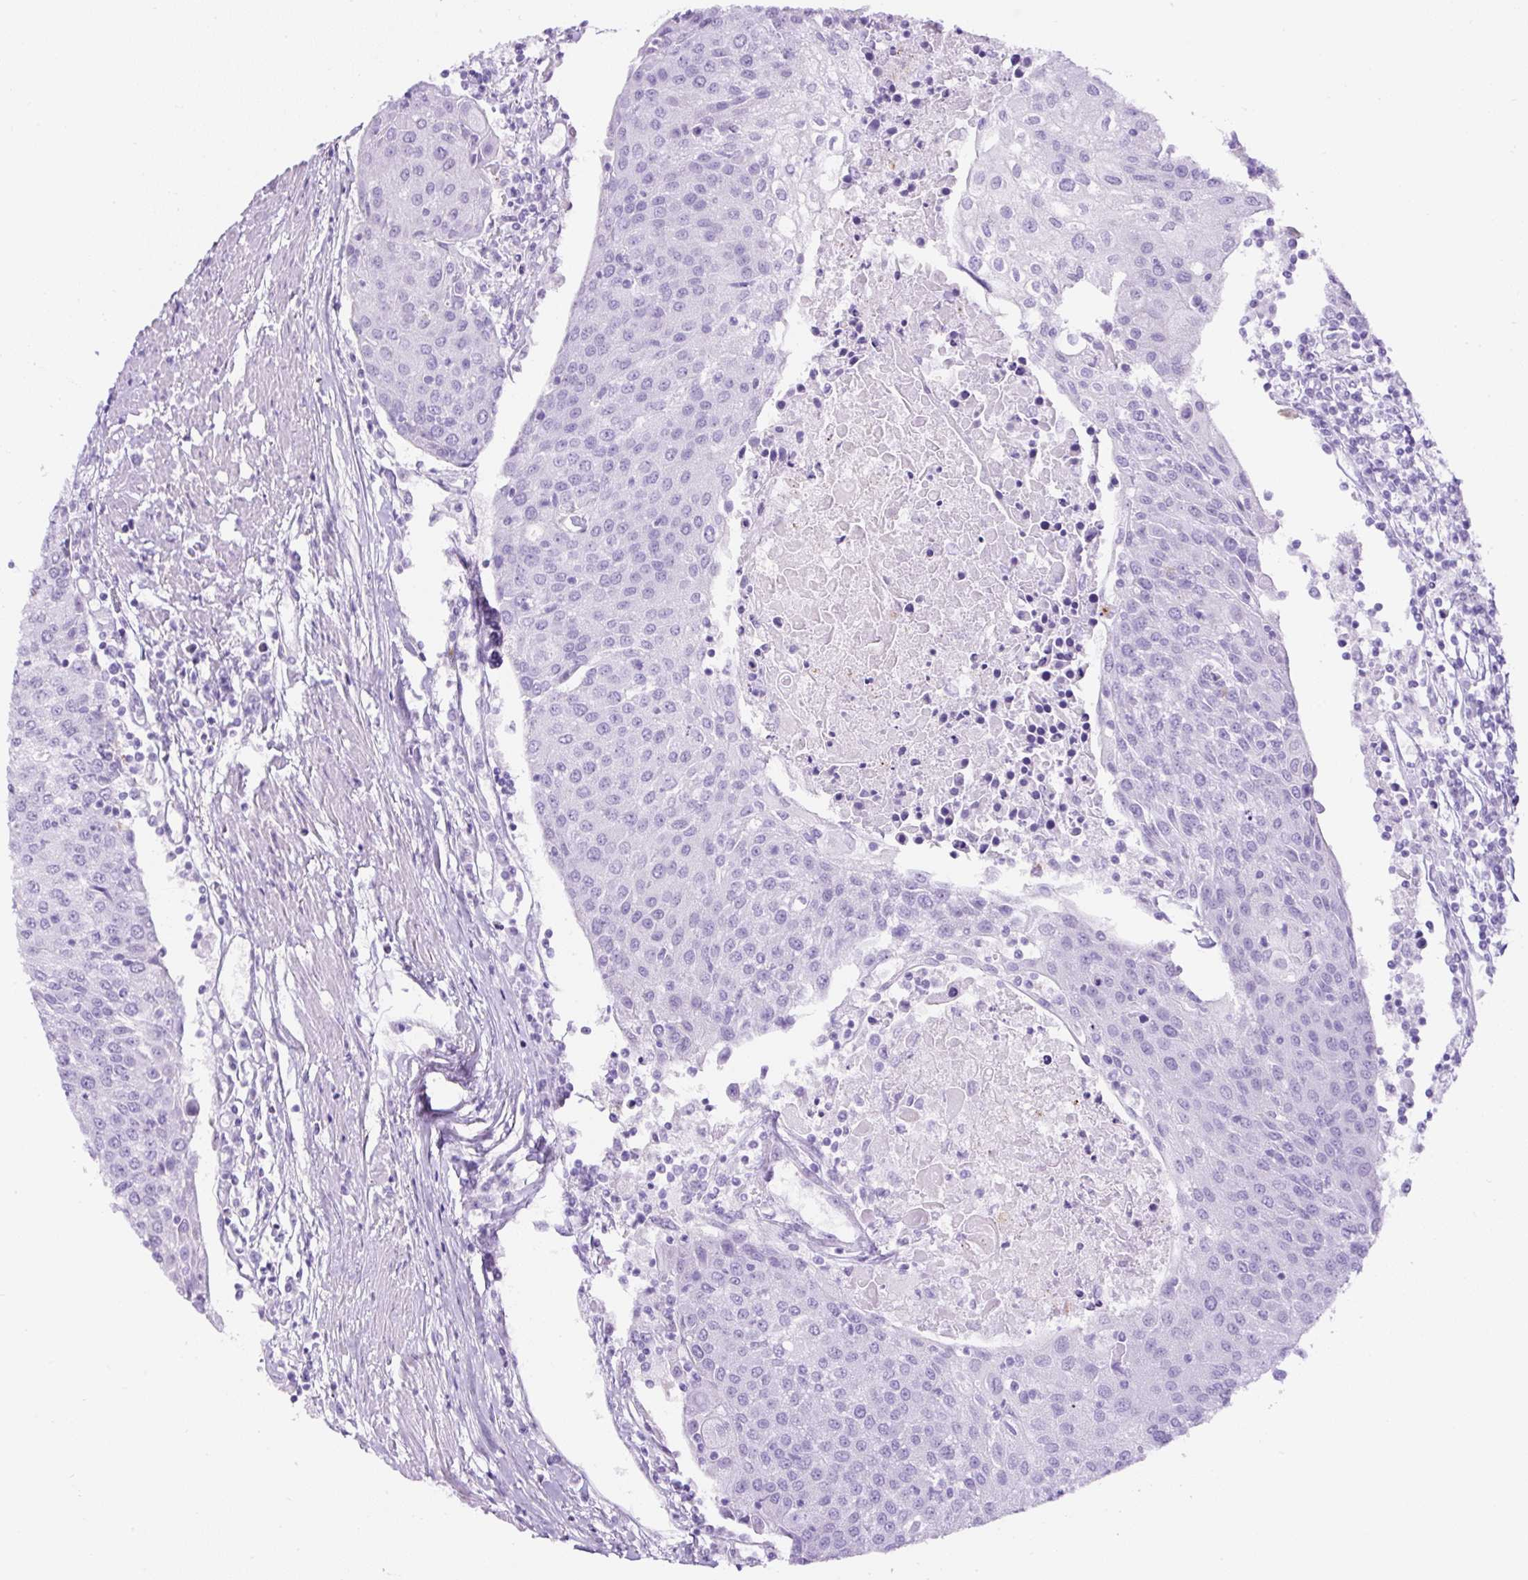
{"staining": {"intensity": "negative", "quantity": "none", "location": "none"}, "tissue": "urothelial cancer", "cell_type": "Tumor cells", "image_type": "cancer", "snomed": [{"axis": "morphology", "description": "Urothelial carcinoma, High grade"}, {"axis": "topography", "description": "Urinary bladder"}], "caption": "There is no significant staining in tumor cells of urothelial cancer.", "gene": "TMEM200B", "patient": {"sex": "female", "age": 85}}